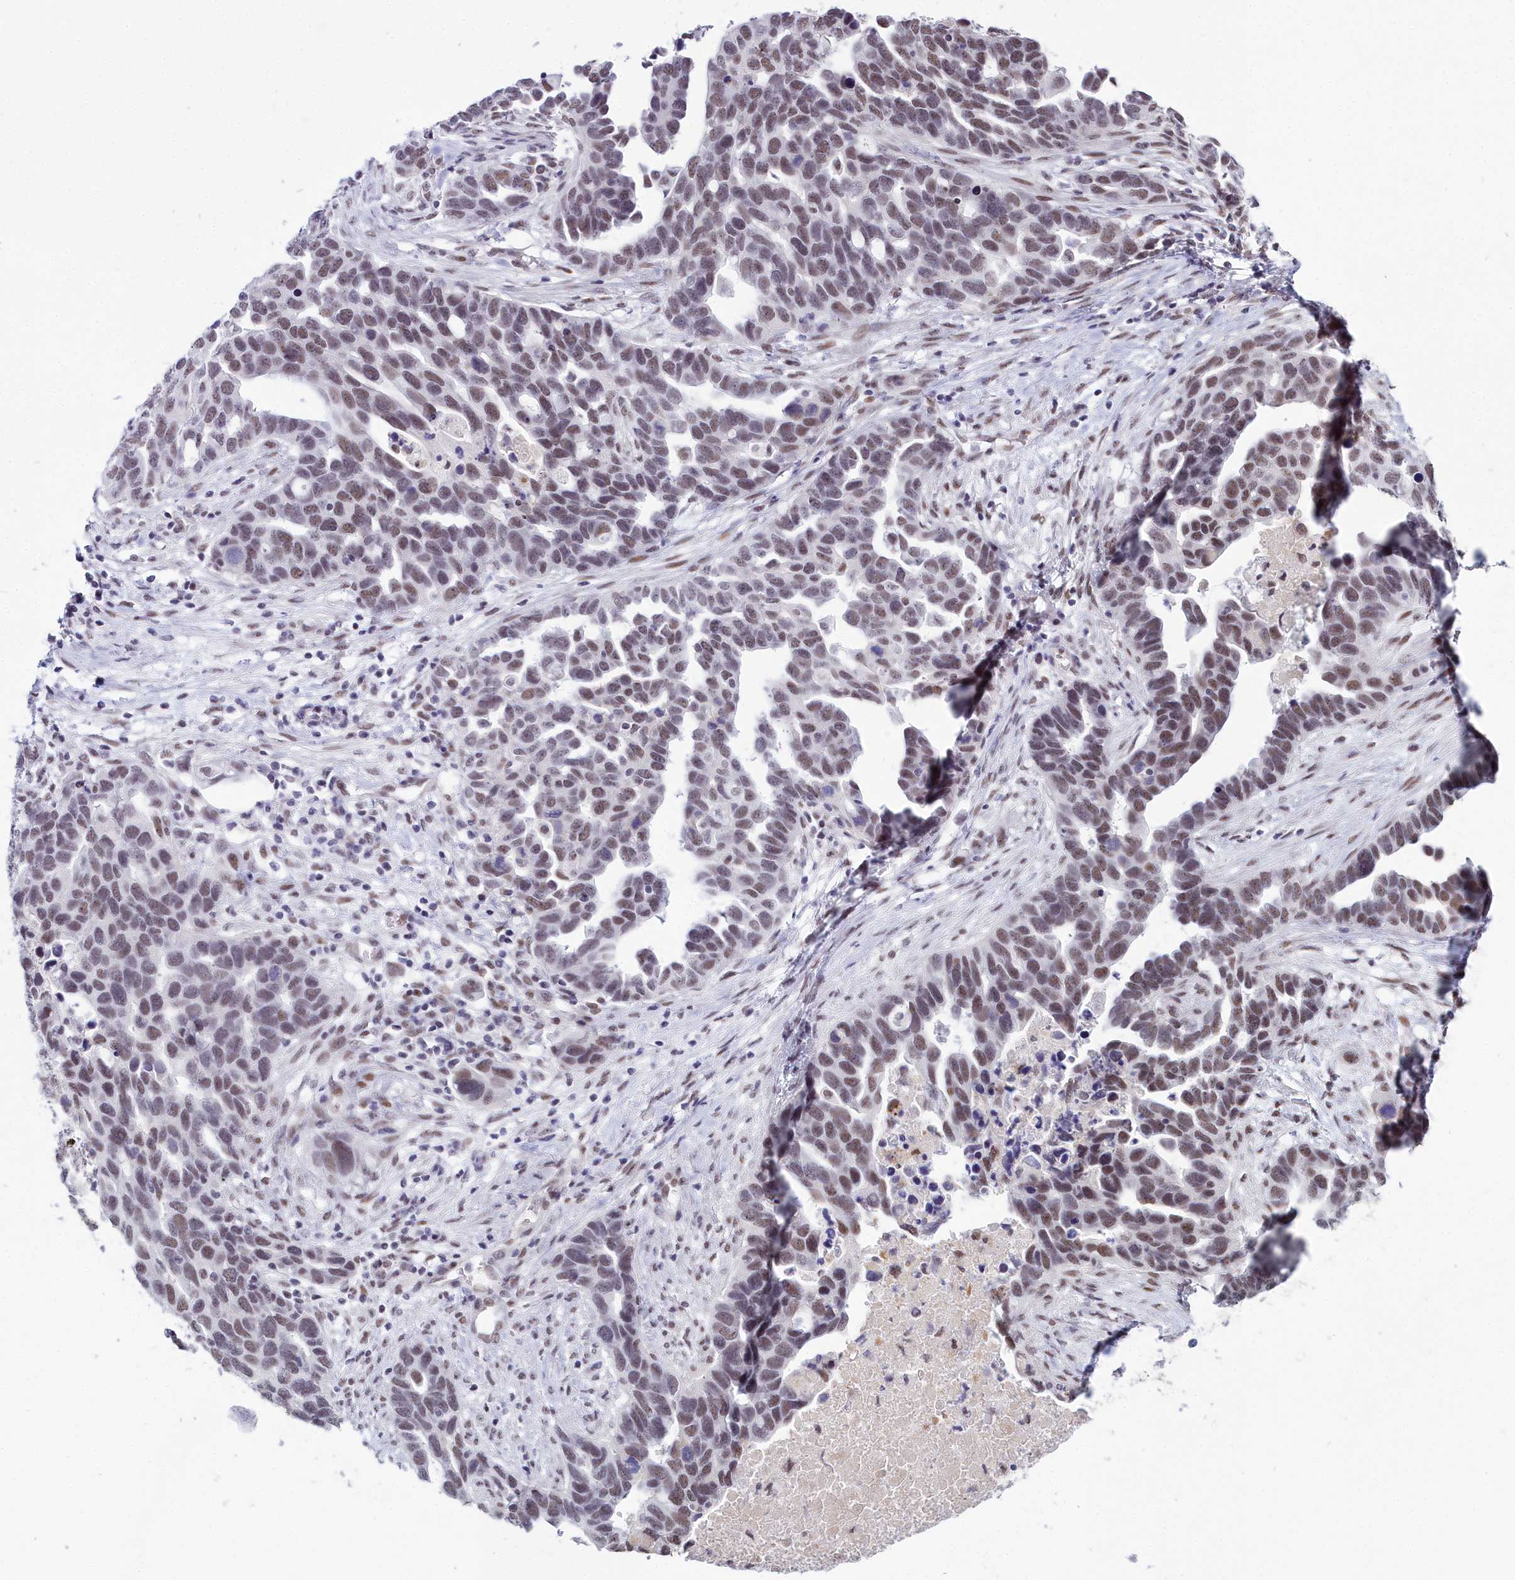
{"staining": {"intensity": "weak", "quantity": ">75%", "location": "nuclear"}, "tissue": "ovarian cancer", "cell_type": "Tumor cells", "image_type": "cancer", "snomed": [{"axis": "morphology", "description": "Cystadenocarcinoma, serous, NOS"}, {"axis": "topography", "description": "Ovary"}], "caption": "Immunohistochemistry (IHC) histopathology image of neoplastic tissue: ovarian cancer stained using immunohistochemistry (IHC) exhibits low levels of weak protein expression localized specifically in the nuclear of tumor cells, appearing as a nuclear brown color.", "gene": "RBM12", "patient": {"sex": "female", "age": 54}}